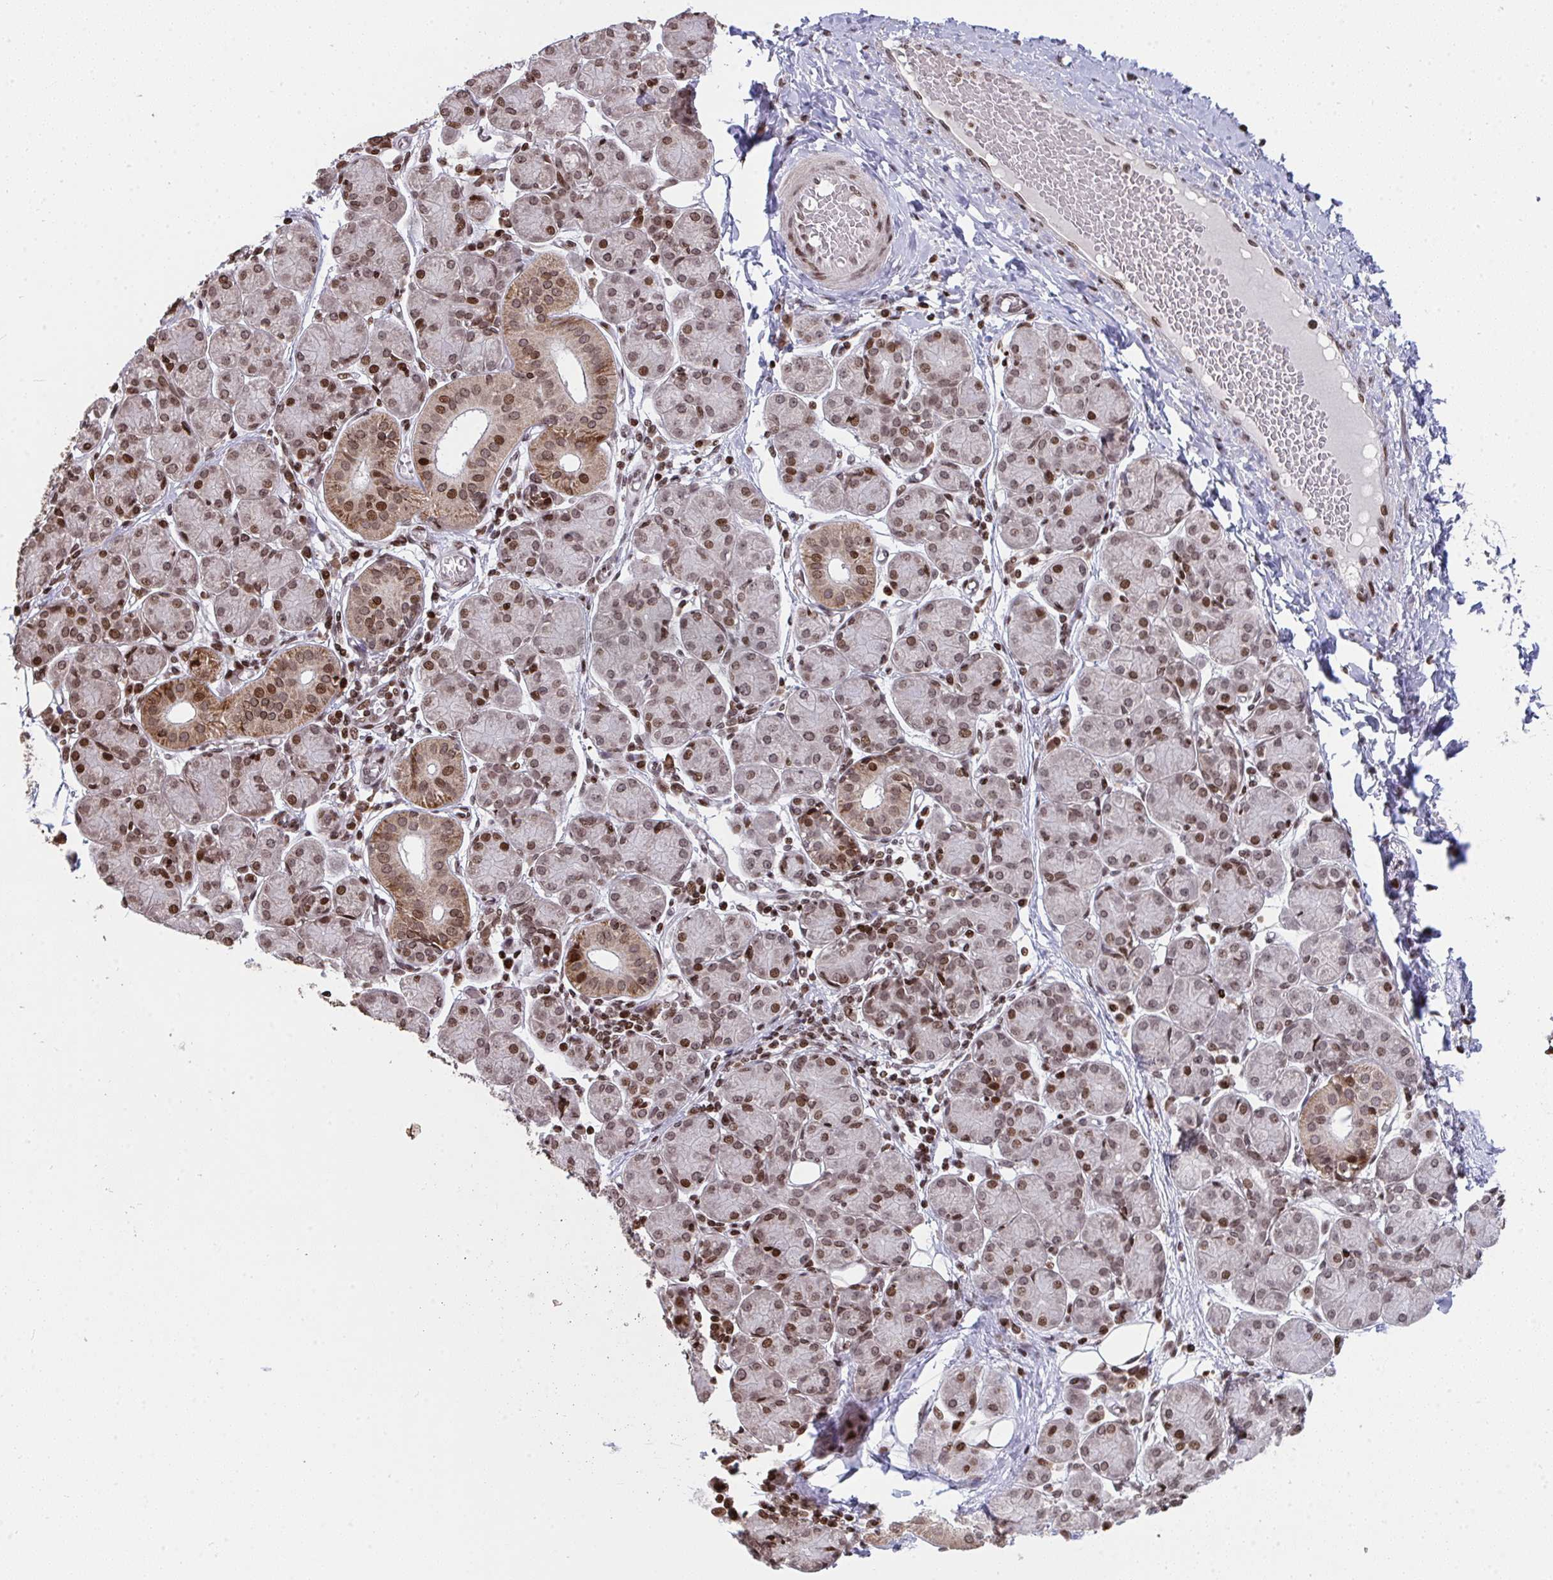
{"staining": {"intensity": "moderate", "quantity": "25%-75%", "location": "cytoplasmic/membranous,nuclear"}, "tissue": "salivary gland", "cell_type": "Glandular cells", "image_type": "normal", "snomed": [{"axis": "morphology", "description": "Normal tissue, NOS"}, {"axis": "morphology", "description": "Inflammation, NOS"}, {"axis": "topography", "description": "Lymph node"}, {"axis": "topography", "description": "Salivary gland"}], "caption": "This photomicrograph reveals unremarkable salivary gland stained with immunohistochemistry (IHC) to label a protein in brown. The cytoplasmic/membranous,nuclear of glandular cells show moderate positivity for the protein. Nuclei are counter-stained blue.", "gene": "NIP7", "patient": {"sex": "male", "age": 3}}